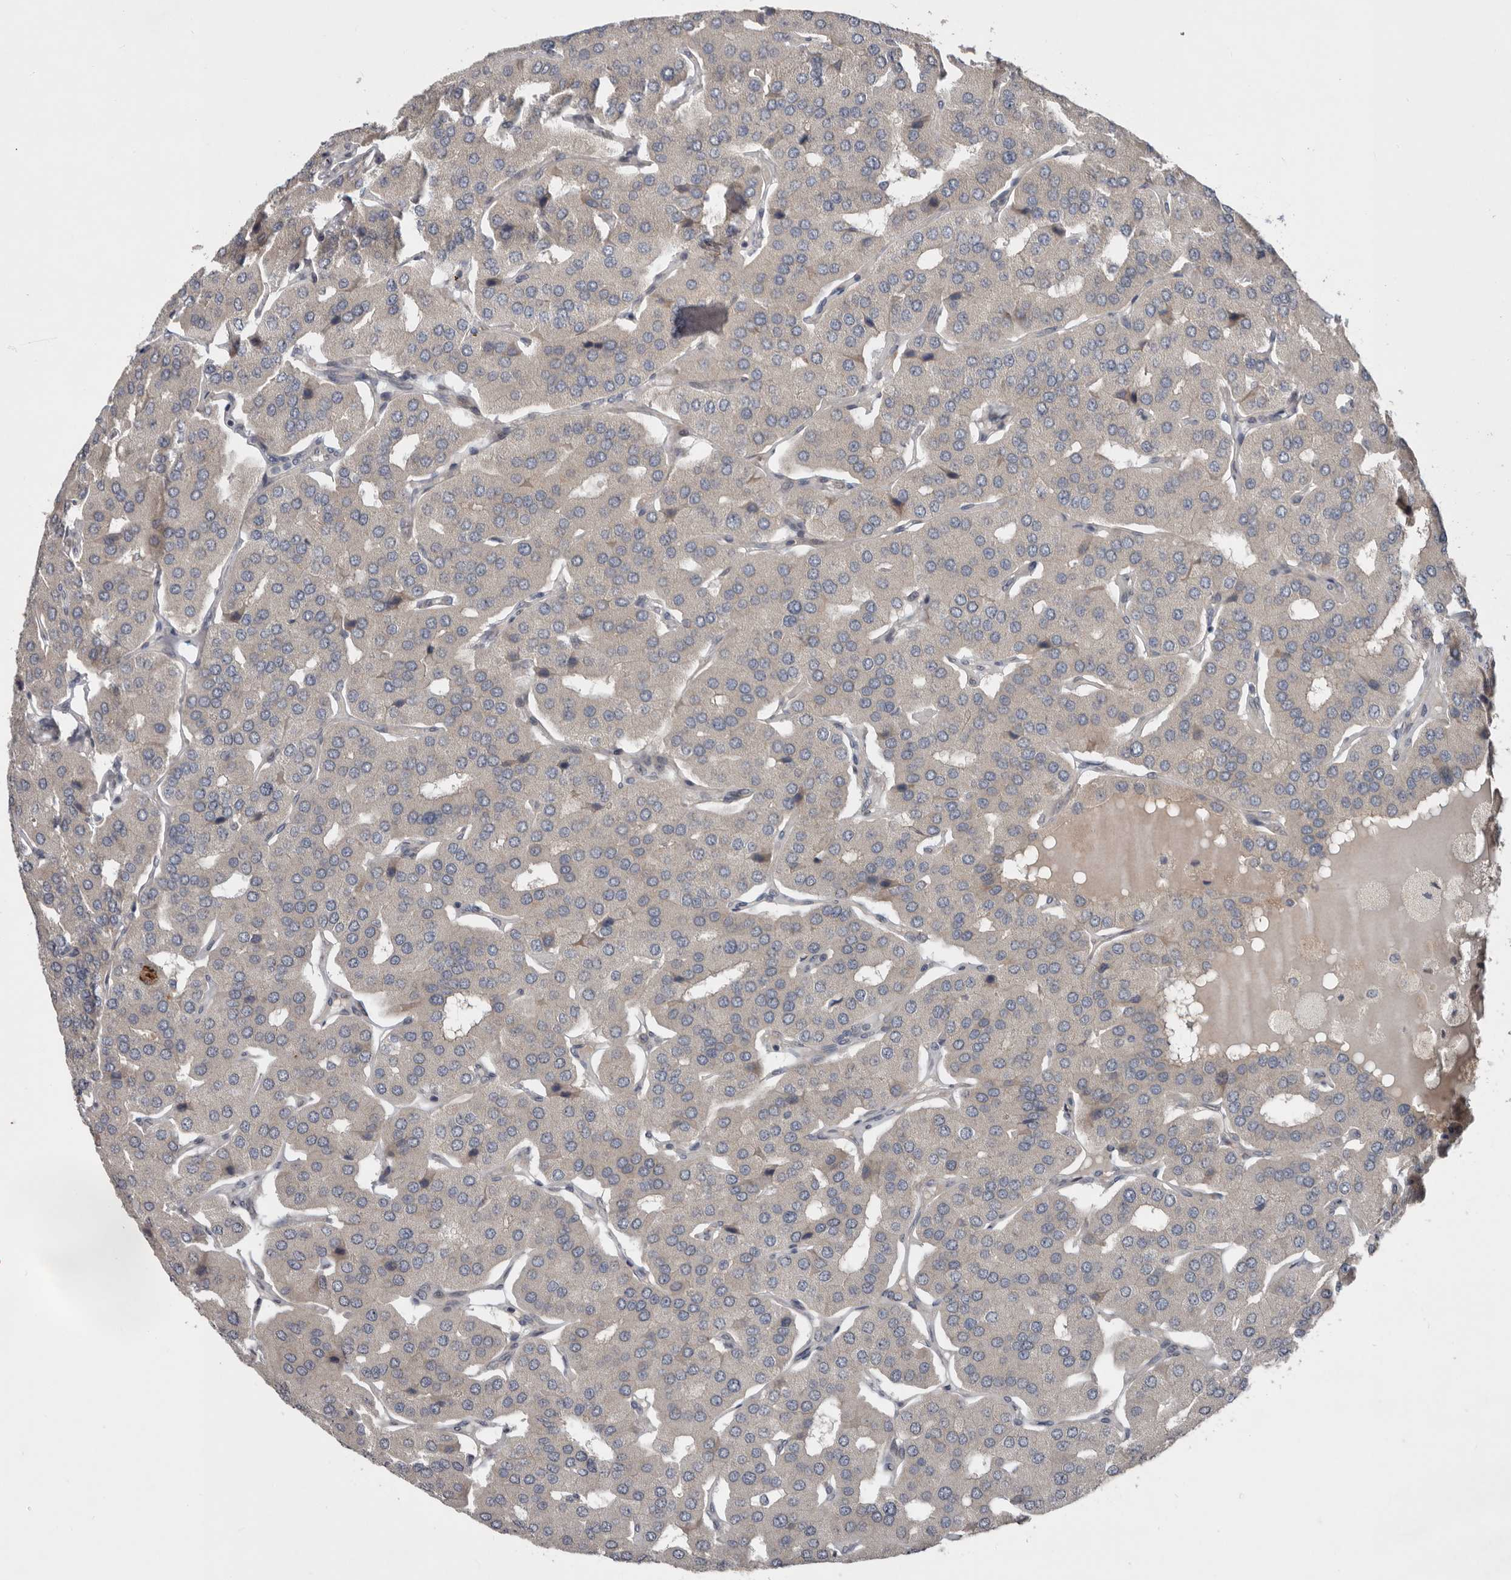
{"staining": {"intensity": "weak", "quantity": "25%-75%", "location": "cytoplasmic/membranous"}, "tissue": "parathyroid gland", "cell_type": "Glandular cells", "image_type": "normal", "snomed": [{"axis": "morphology", "description": "Normal tissue, NOS"}, {"axis": "morphology", "description": "Adenoma, NOS"}, {"axis": "topography", "description": "Parathyroid gland"}], "caption": "Glandular cells display low levels of weak cytoplasmic/membranous staining in approximately 25%-75% of cells in unremarkable parathyroid gland.", "gene": "CHML", "patient": {"sex": "female", "age": 86}}